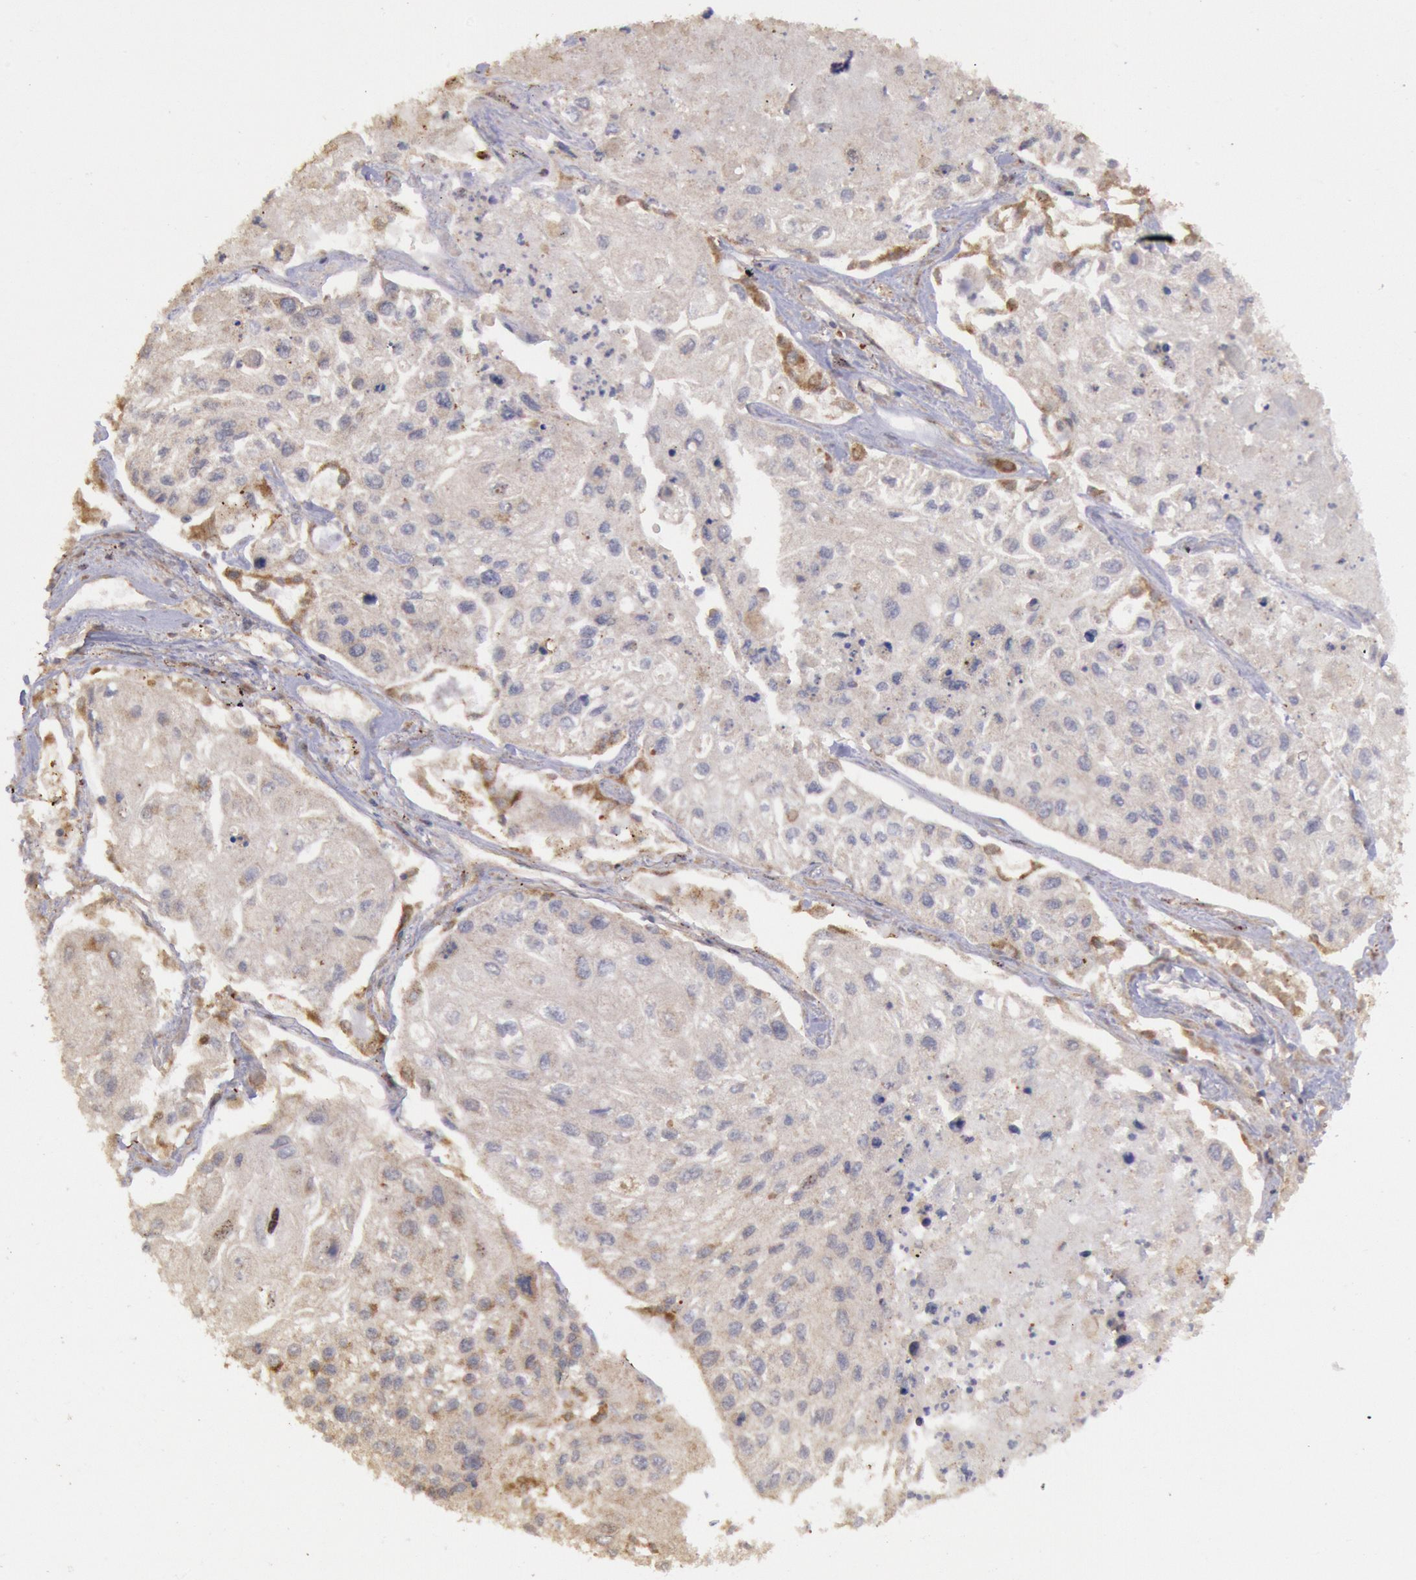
{"staining": {"intensity": "weak", "quantity": "<25%", "location": "cytoplasmic/membranous"}, "tissue": "lung cancer", "cell_type": "Tumor cells", "image_type": "cancer", "snomed": [{"axis": "morphology", "description": "Squamous cell carcinoma, NOS"}, {"axis": "topography", "description": "Lung"}], "caption": "Immunohistochemistry (IHC) micrograph of lung squamous cell carcinoma stained for a protein (brown), which reveals no staining in tumor cells.", "gene": "STX17", "patient": {"sex": "male", "age": 75}}